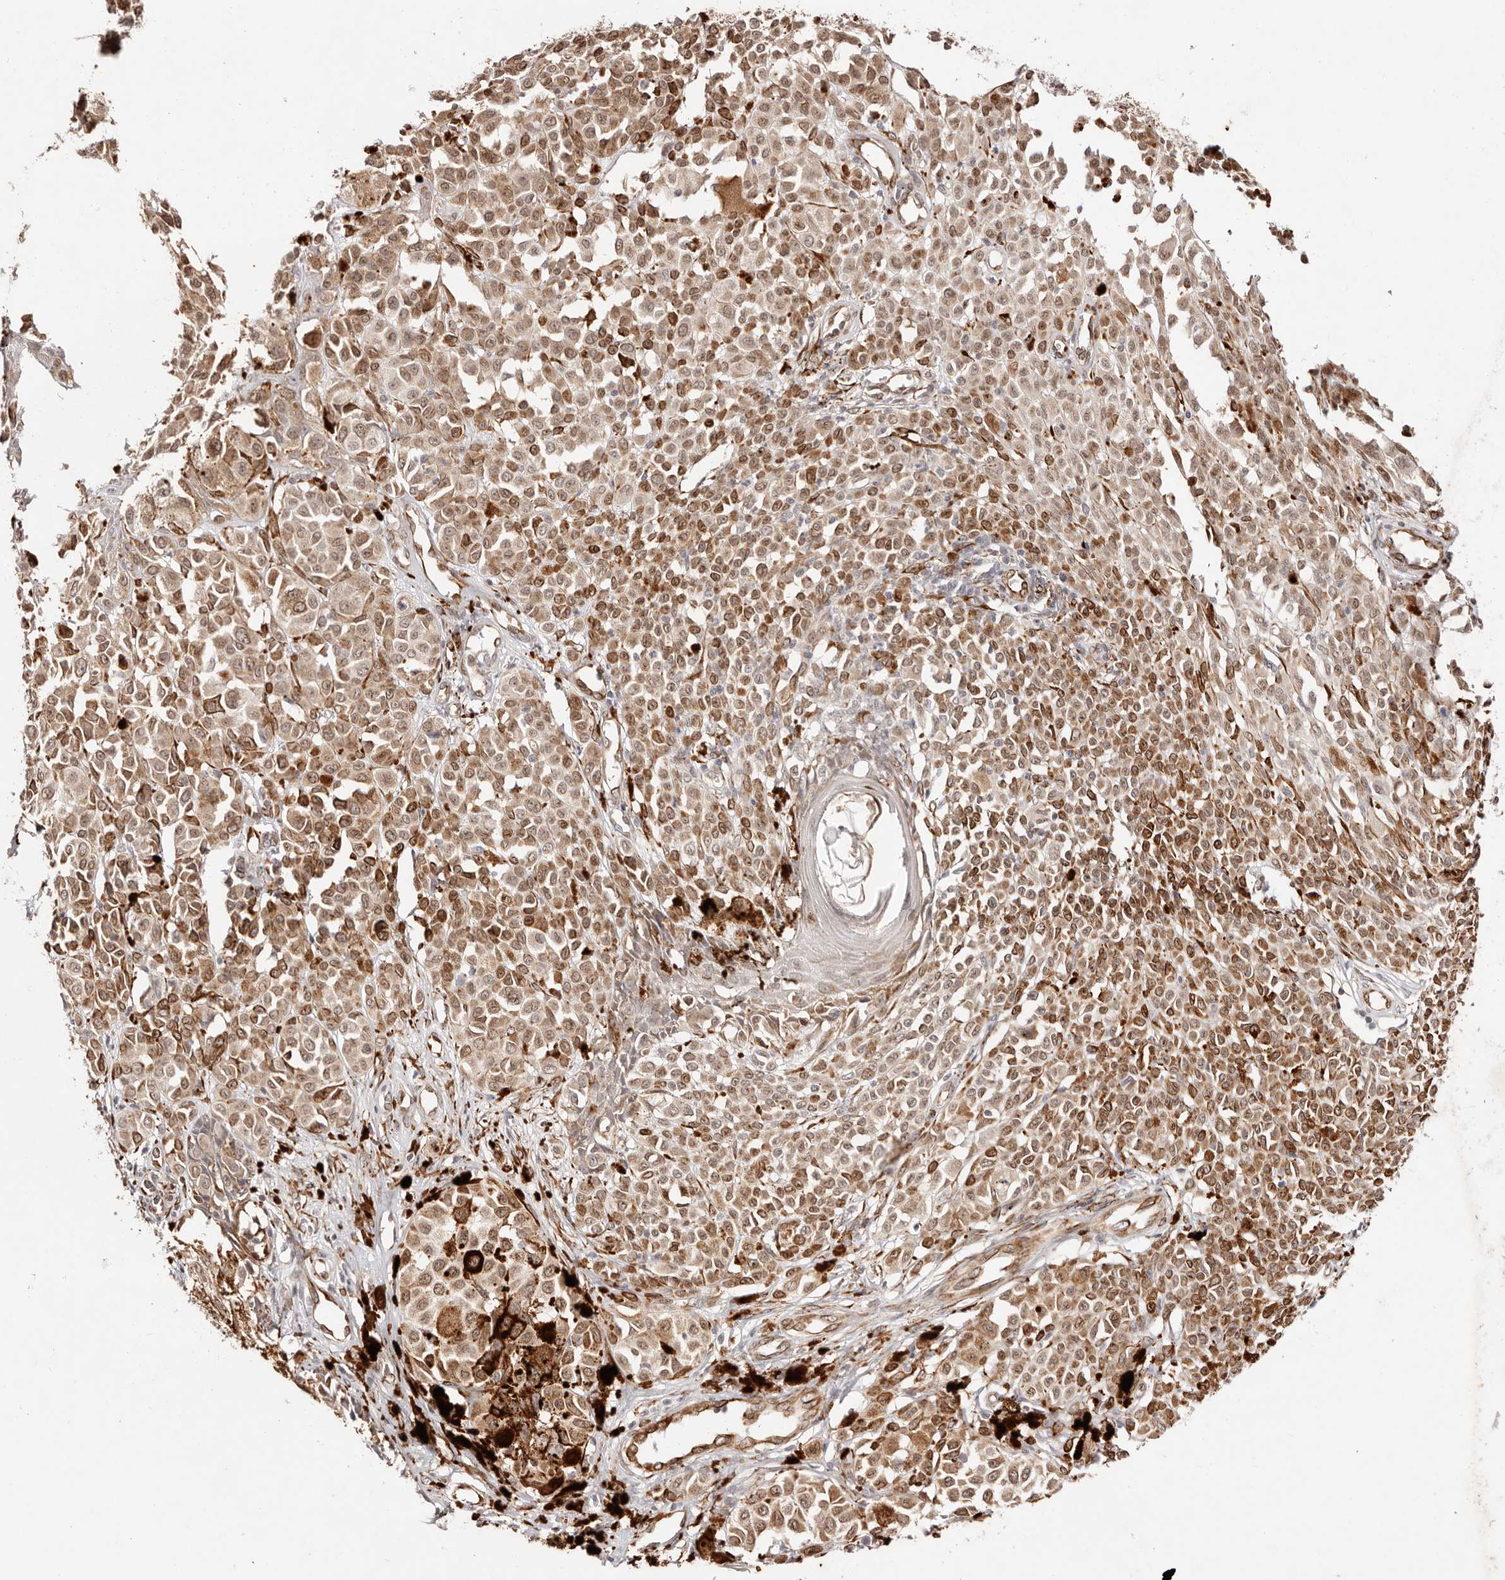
{"staining": {"intensity": "moderate", "quantity": ">75%", "location": "nuclear"}, "tissue": "melanoma", "cell_type": "Tumor cells", "image_type": "cancer", "snomed": [{"axis": "morphology", "description": "Malignant melanoma, NOS"}, {"axis": "topography", "description": "Skin of leg"}], "caption": "Tumor cells exhibit medium levels of moderate nuclear staining in about >75% of cells in malignant melanoma. The protein of interest is shown in brown color, while the nuclei are stained blue.", "gene": "BCL2L15", "patient": {"sex": "female", "age": 72}}